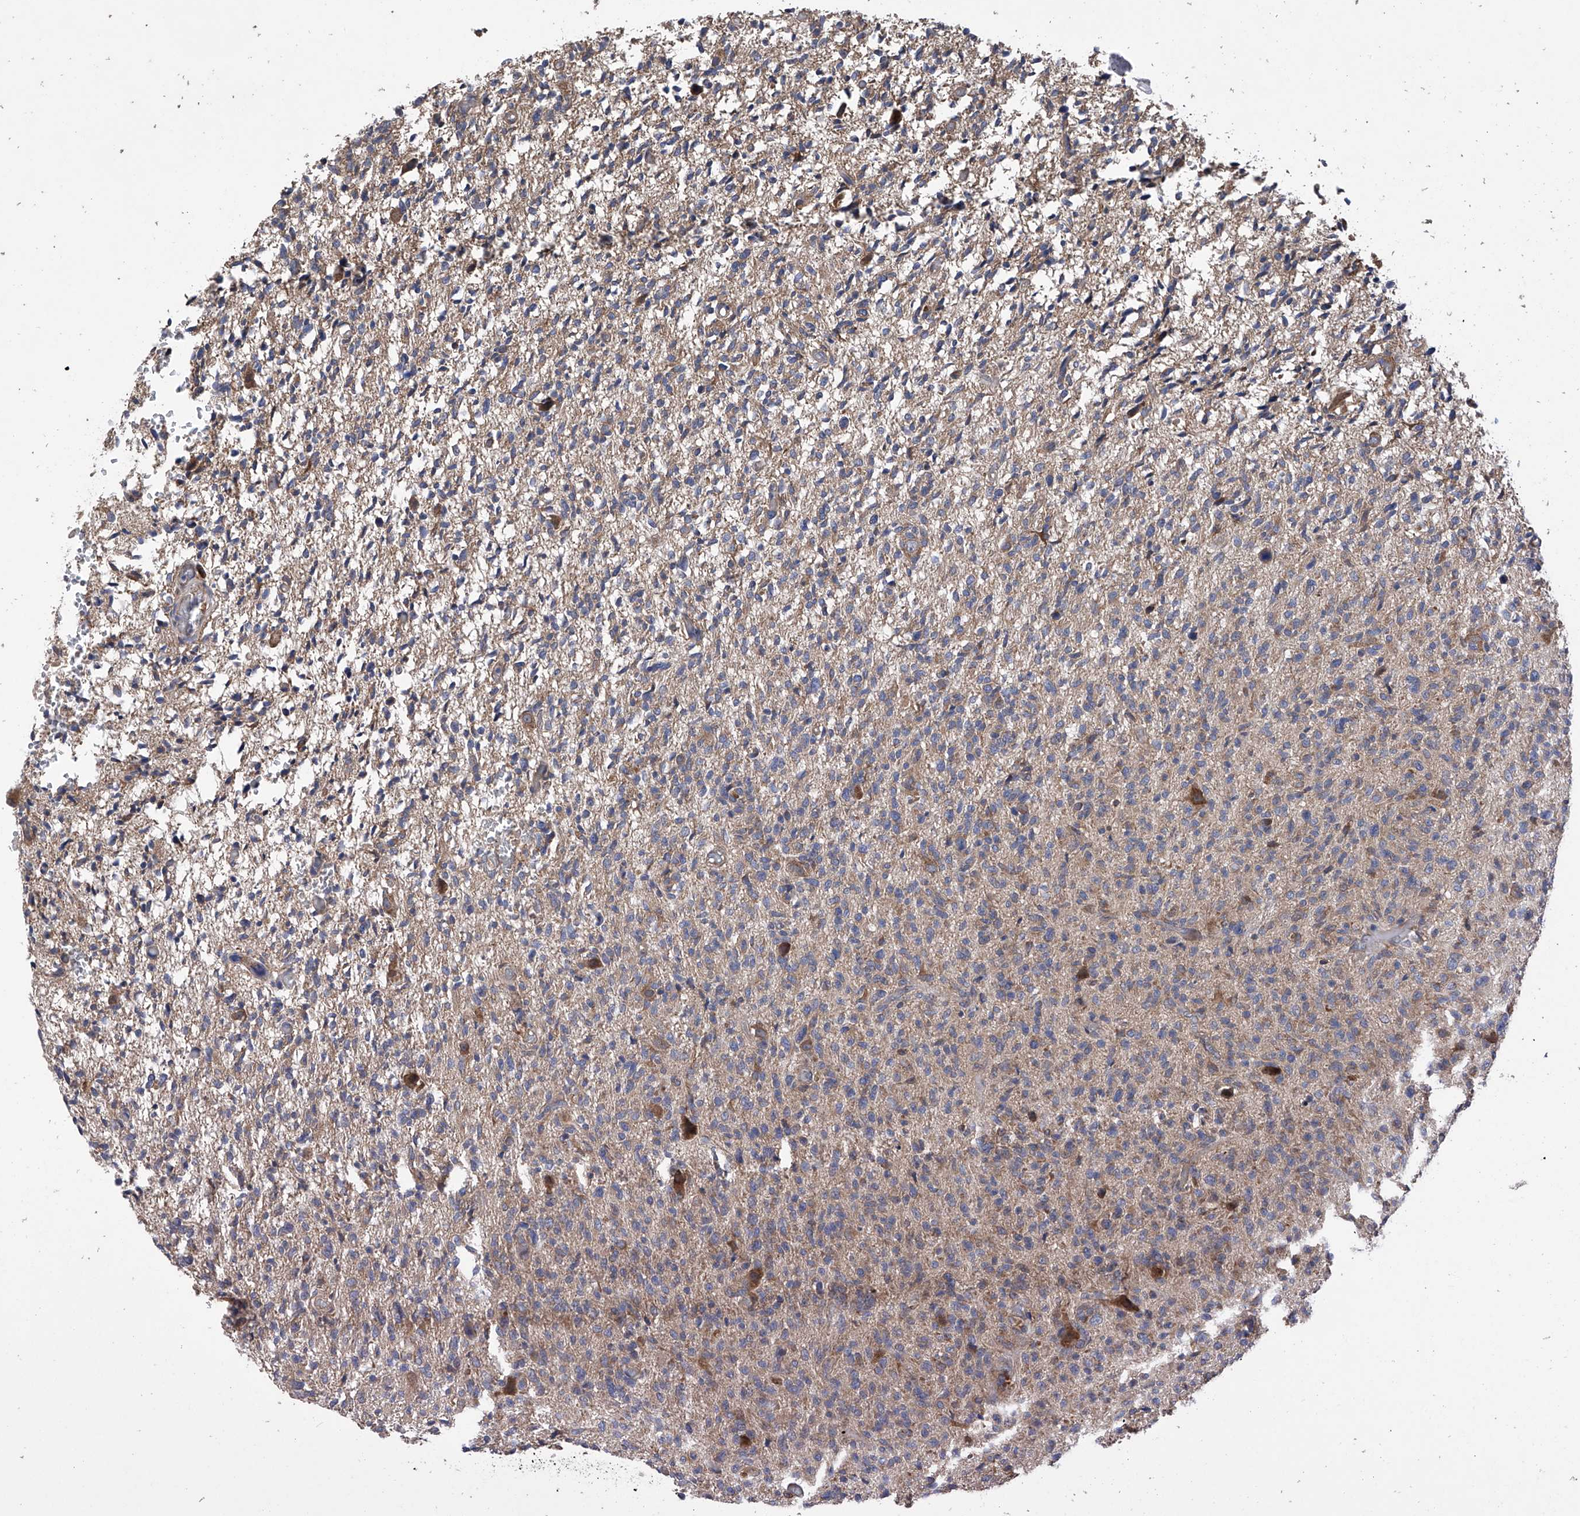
{"staining": {"intensity": "weak", "quantity": "<25%", "location": "cytoplasmic/membranous"}, "tissue": "glioma", "cell_type": "Tumor cells", "image_type": "cancer", "snomed": [{"axis": "morphology", "description": "Glioma, malignant, High grade"}, {"axis": "topography", "description": "Brain"}], "caption": "Immunohistochemistry (IHC) of human glioma displays no staining in tumor cells.", "gene": "DNAH8", "patient": {"sex": "female", "age": 57}}